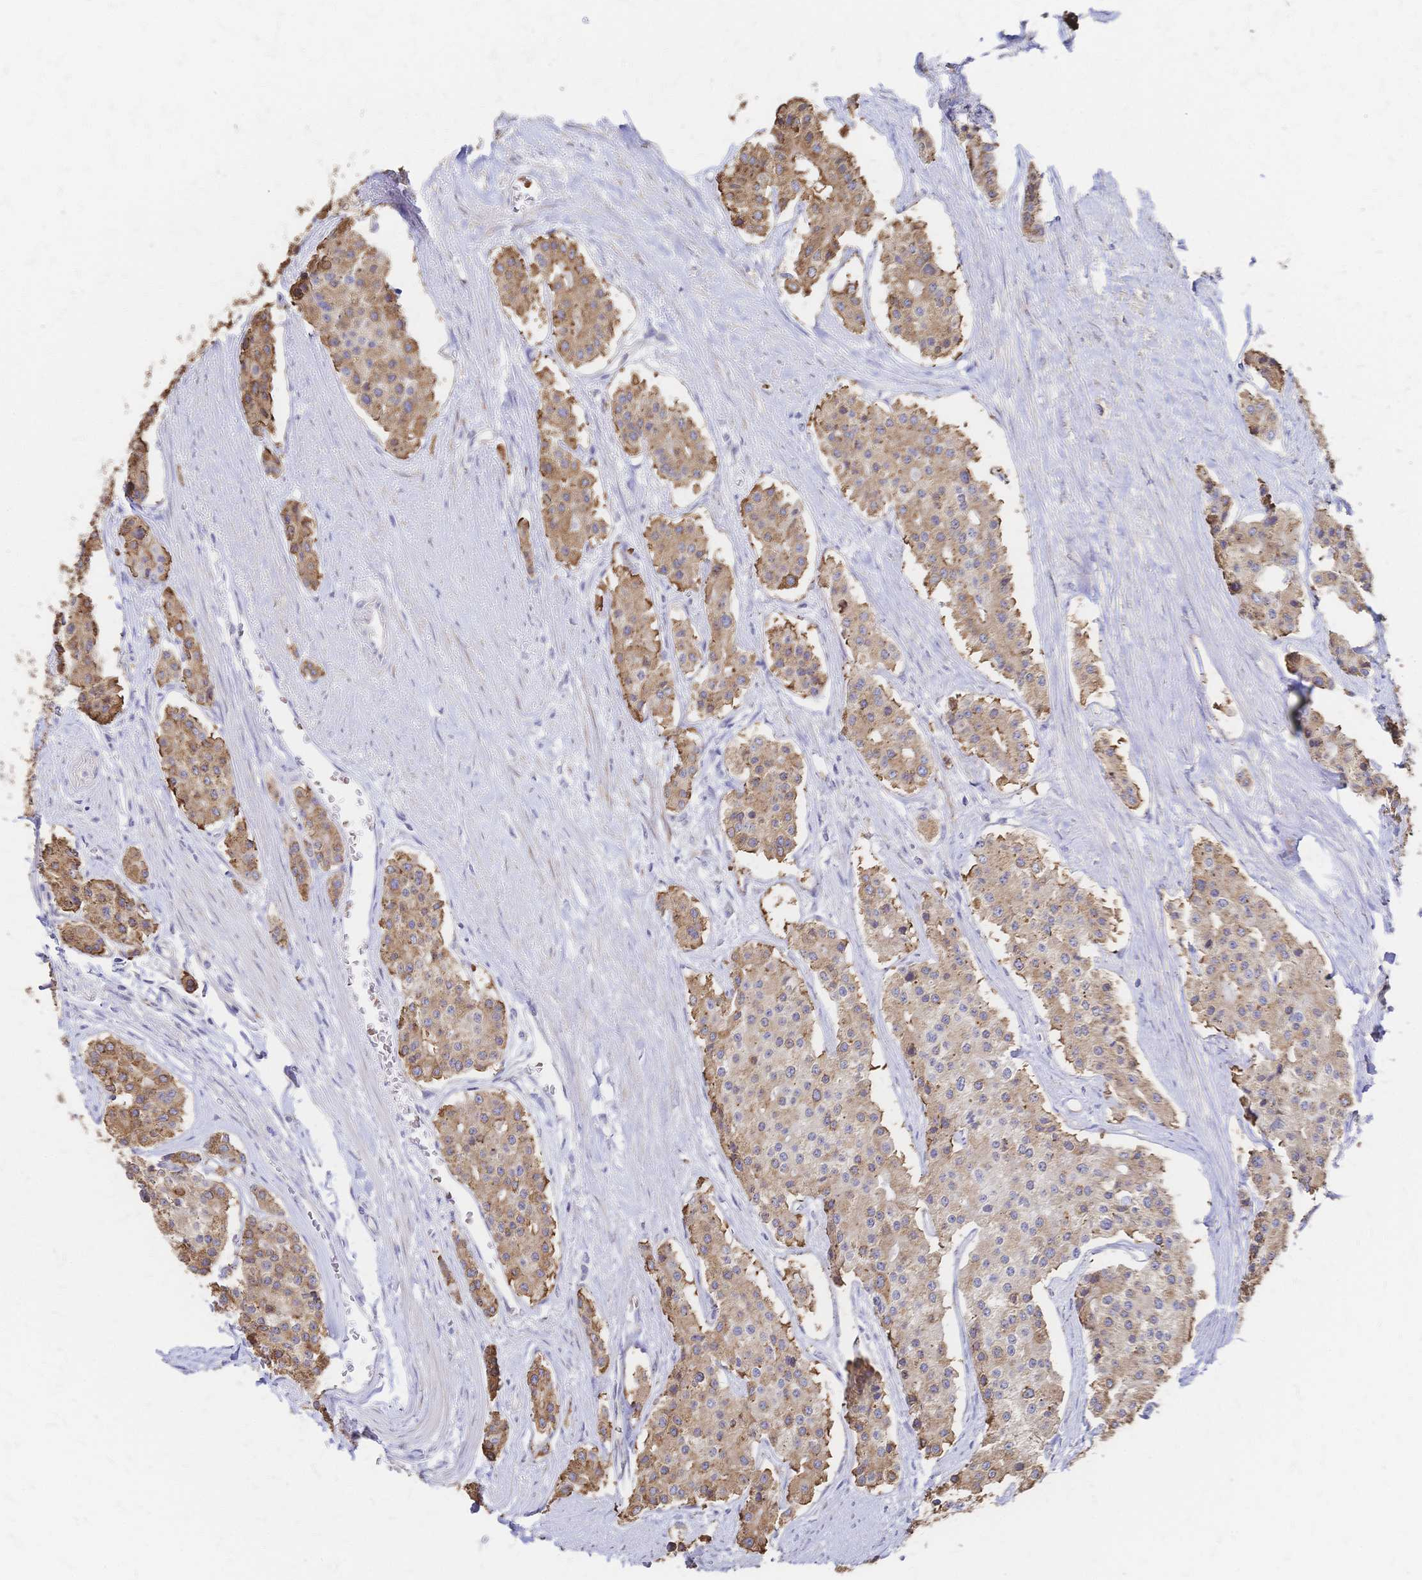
{"staining": {"intensity": "moderate", "quantity": ">75%", "location": "cytoplasmic/membranous"}, "tissue": "carcinoid", "cell_type": "Tumor cells", "image_type": "cancer", "snomed": [{"axis": "morphology", "description": "Carcinoid, malignant, NOS"}, {"axis": "topography", "description": "Small intestine"}], "caption": "Human carcinoid (malignant) stained for a protein (brown) displays moderate cytoplasmic/membranous positive positivity in about >75% of tumor cells.", "gene": "SLC5A1", "patient": {"sex": "female", "age": 65}}